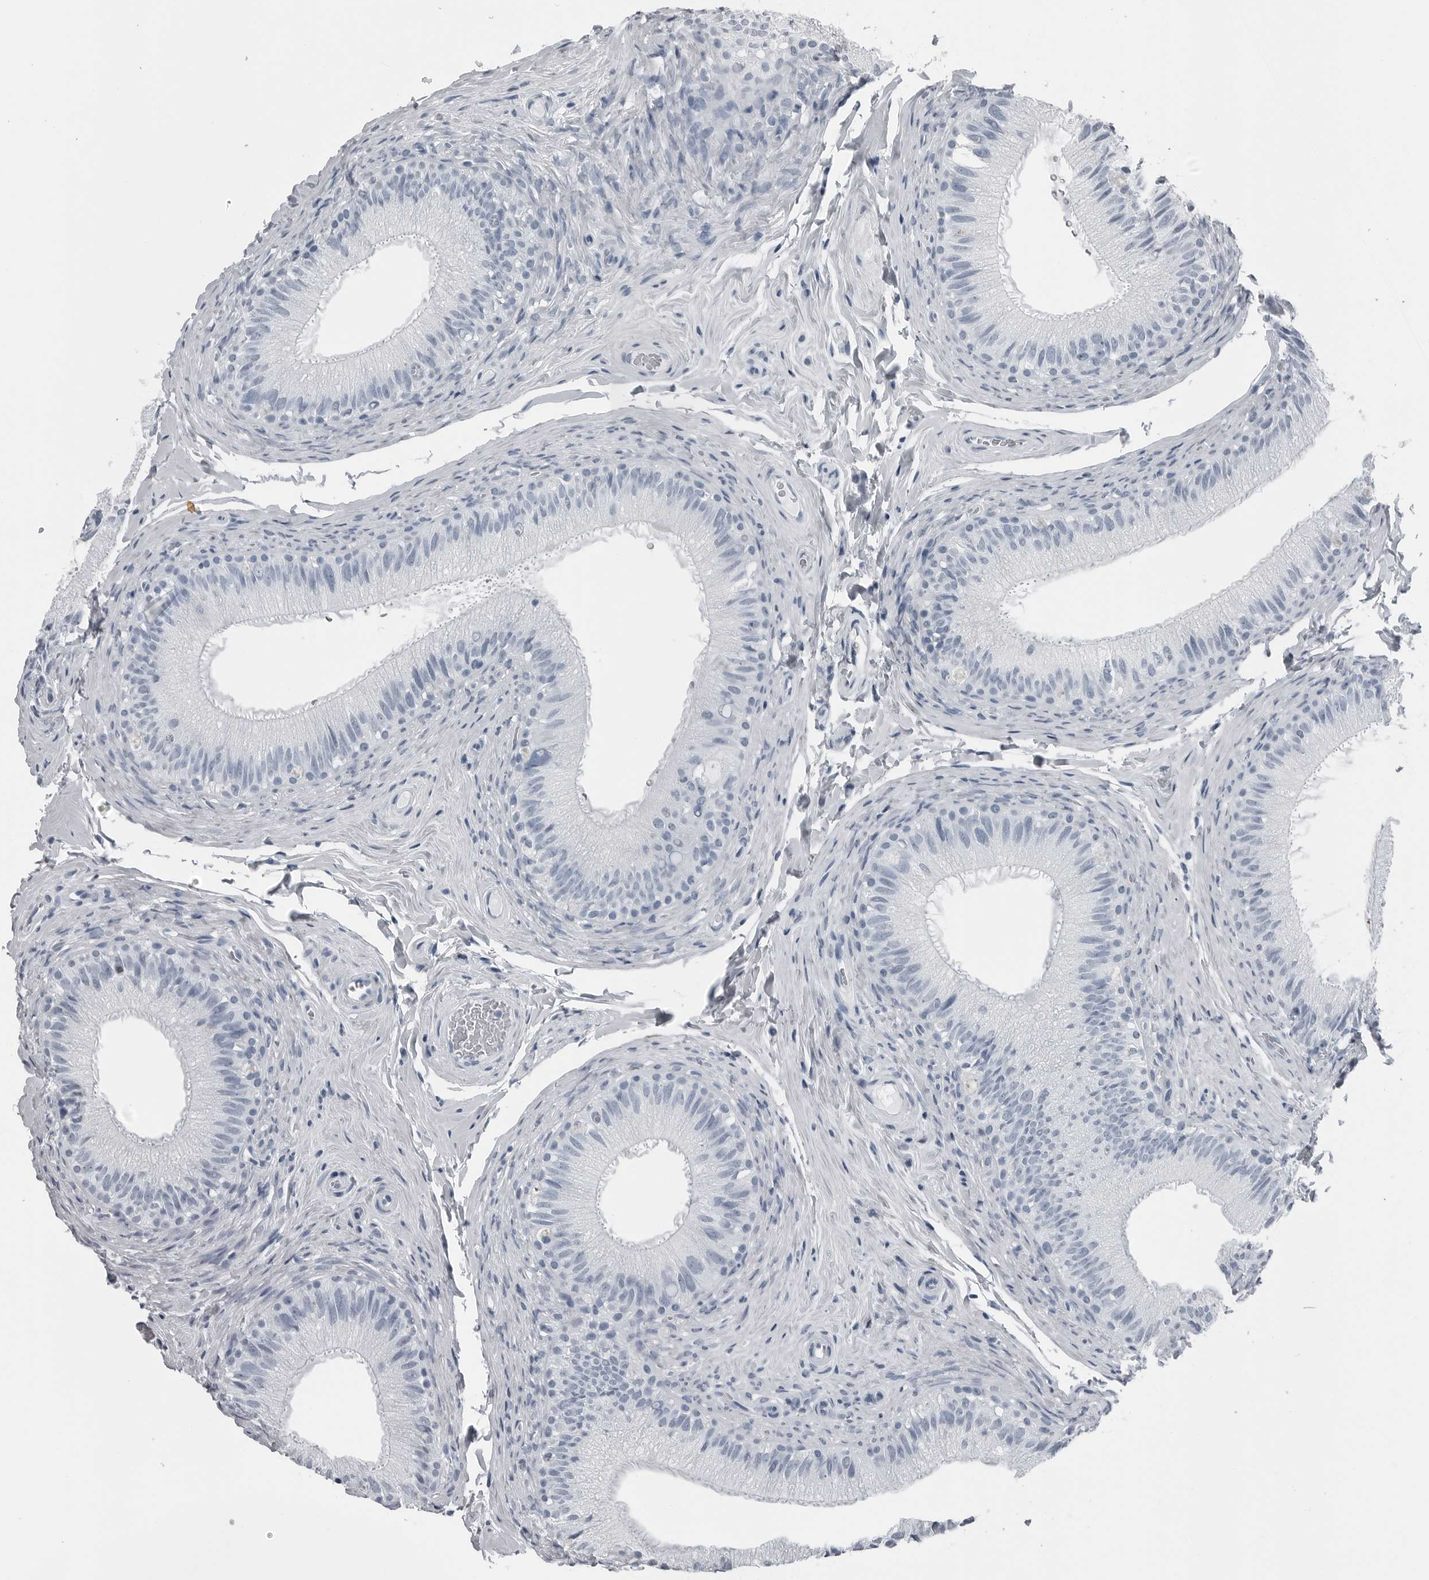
{"staining": {"intensity": "negative", "quantity": "none", "location": "none"}, "tissue": "epididymis", "cell_type": "Glandular cells", "image_type": "normal", "snomed": [{"axis": "morphology", "description": "Normal tissue, NOS"}, {"axis": "topography", "description": "Epididymis"}], "caption": "Immunohistochemistry (IHC) photomicrograph of benign epididymis stained for a protein (brown), which reveals no staining in glandular cells.", "gene": "SPINK1", "patient": {"sex": "male", "age": 49}}